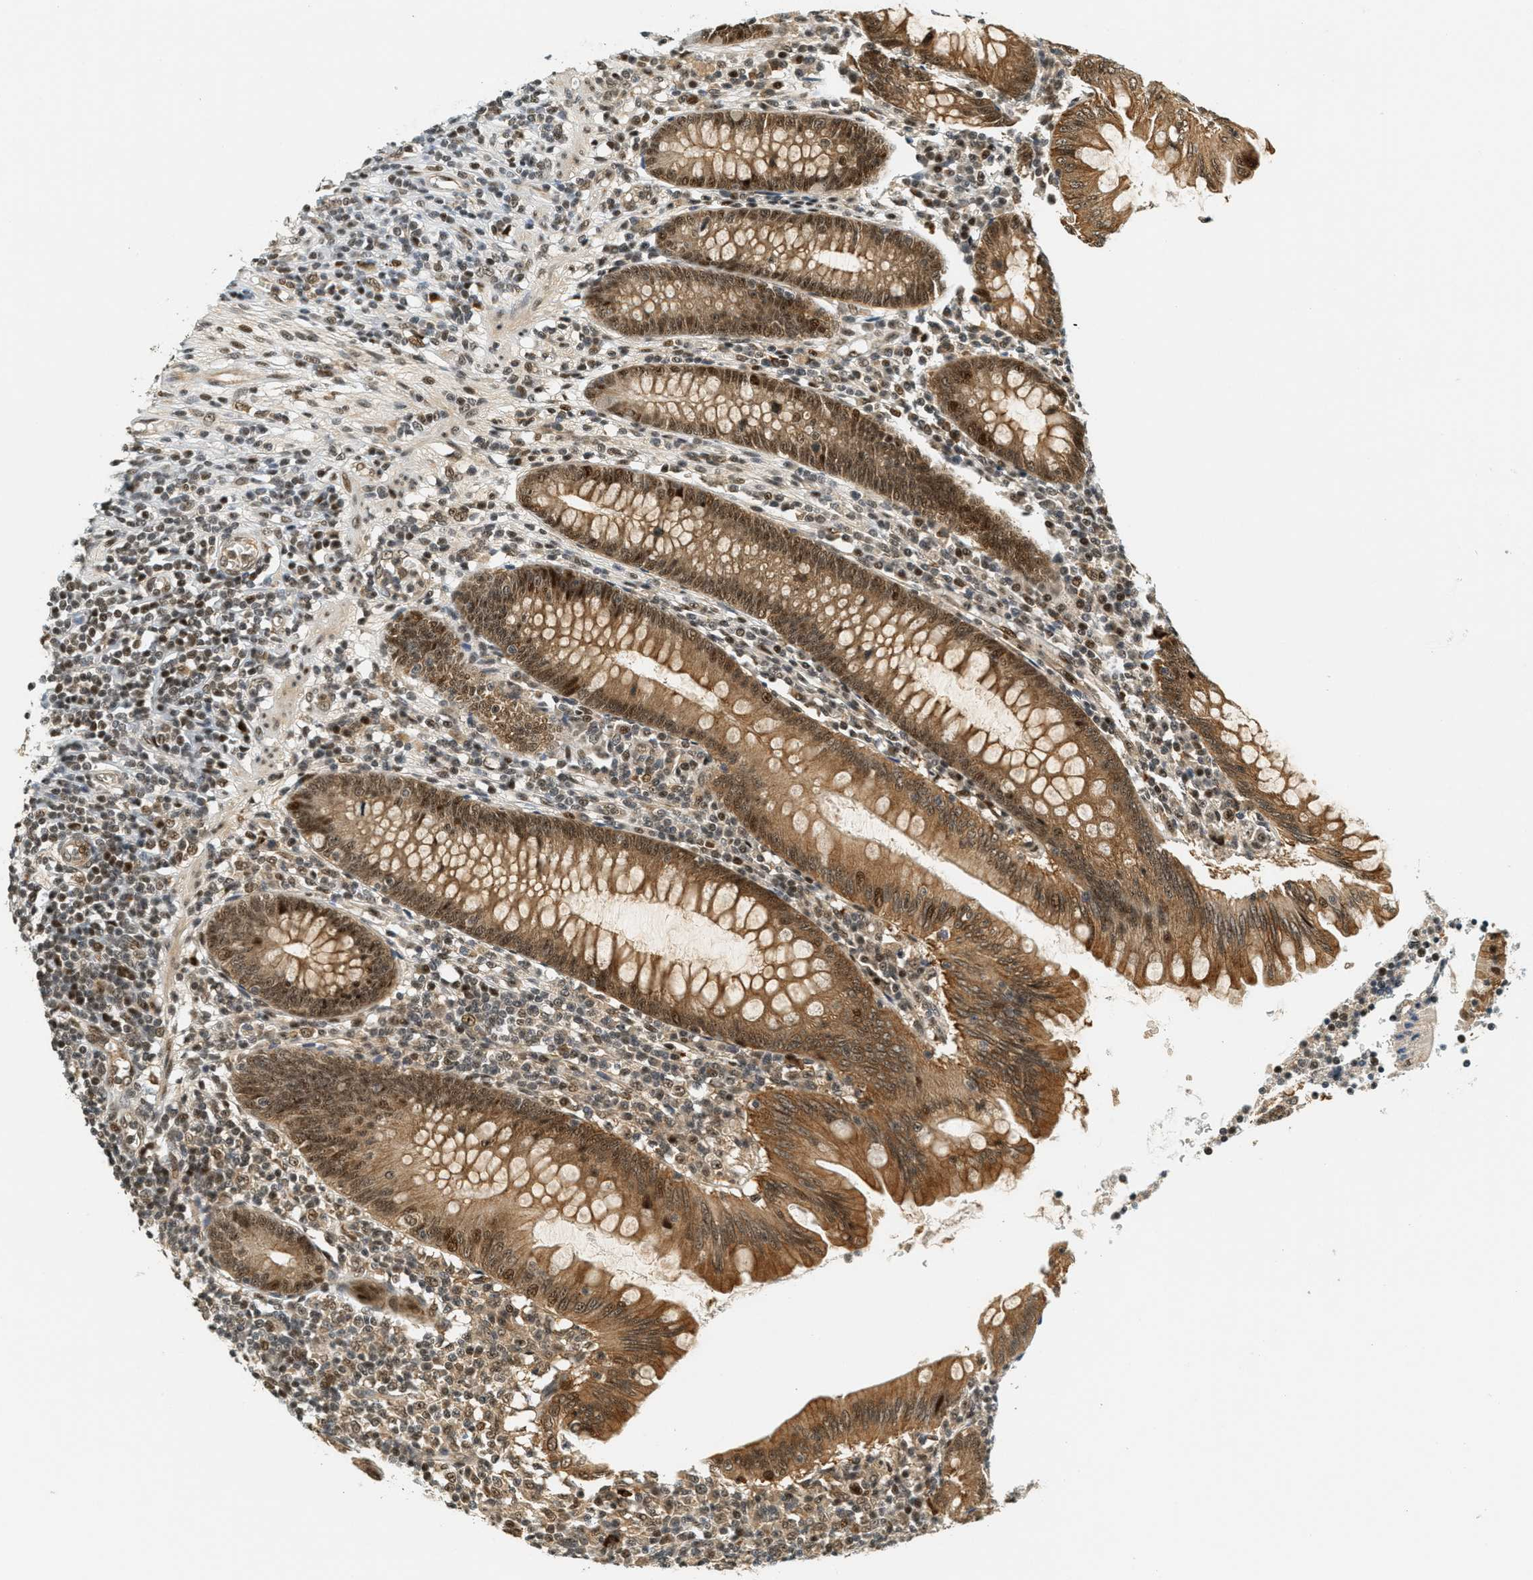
{"staining": {"intensity": "moderate", "quantity": ">75%", "location": "cytoplasmic/membranous,nuclear"}, "tissue": "appendix", "cell_type": "Glandular cells", "image_type": "normal", "snomed": [{"axis": "morphology", "description": "Normal tissue, NOS"}, {"axis": "morphology", "description": "Inflammation, NOS"}, {"axis": "topography", "description": "Appendix"}], "caption": "IHC of unremarkable appendix displays medium levels of moderate cytoplasmic/membranous,nuclear expression in about >75% of glandular cells.", "gene": "FOXM1", "patient": {"sex": "male", "age": 46}}